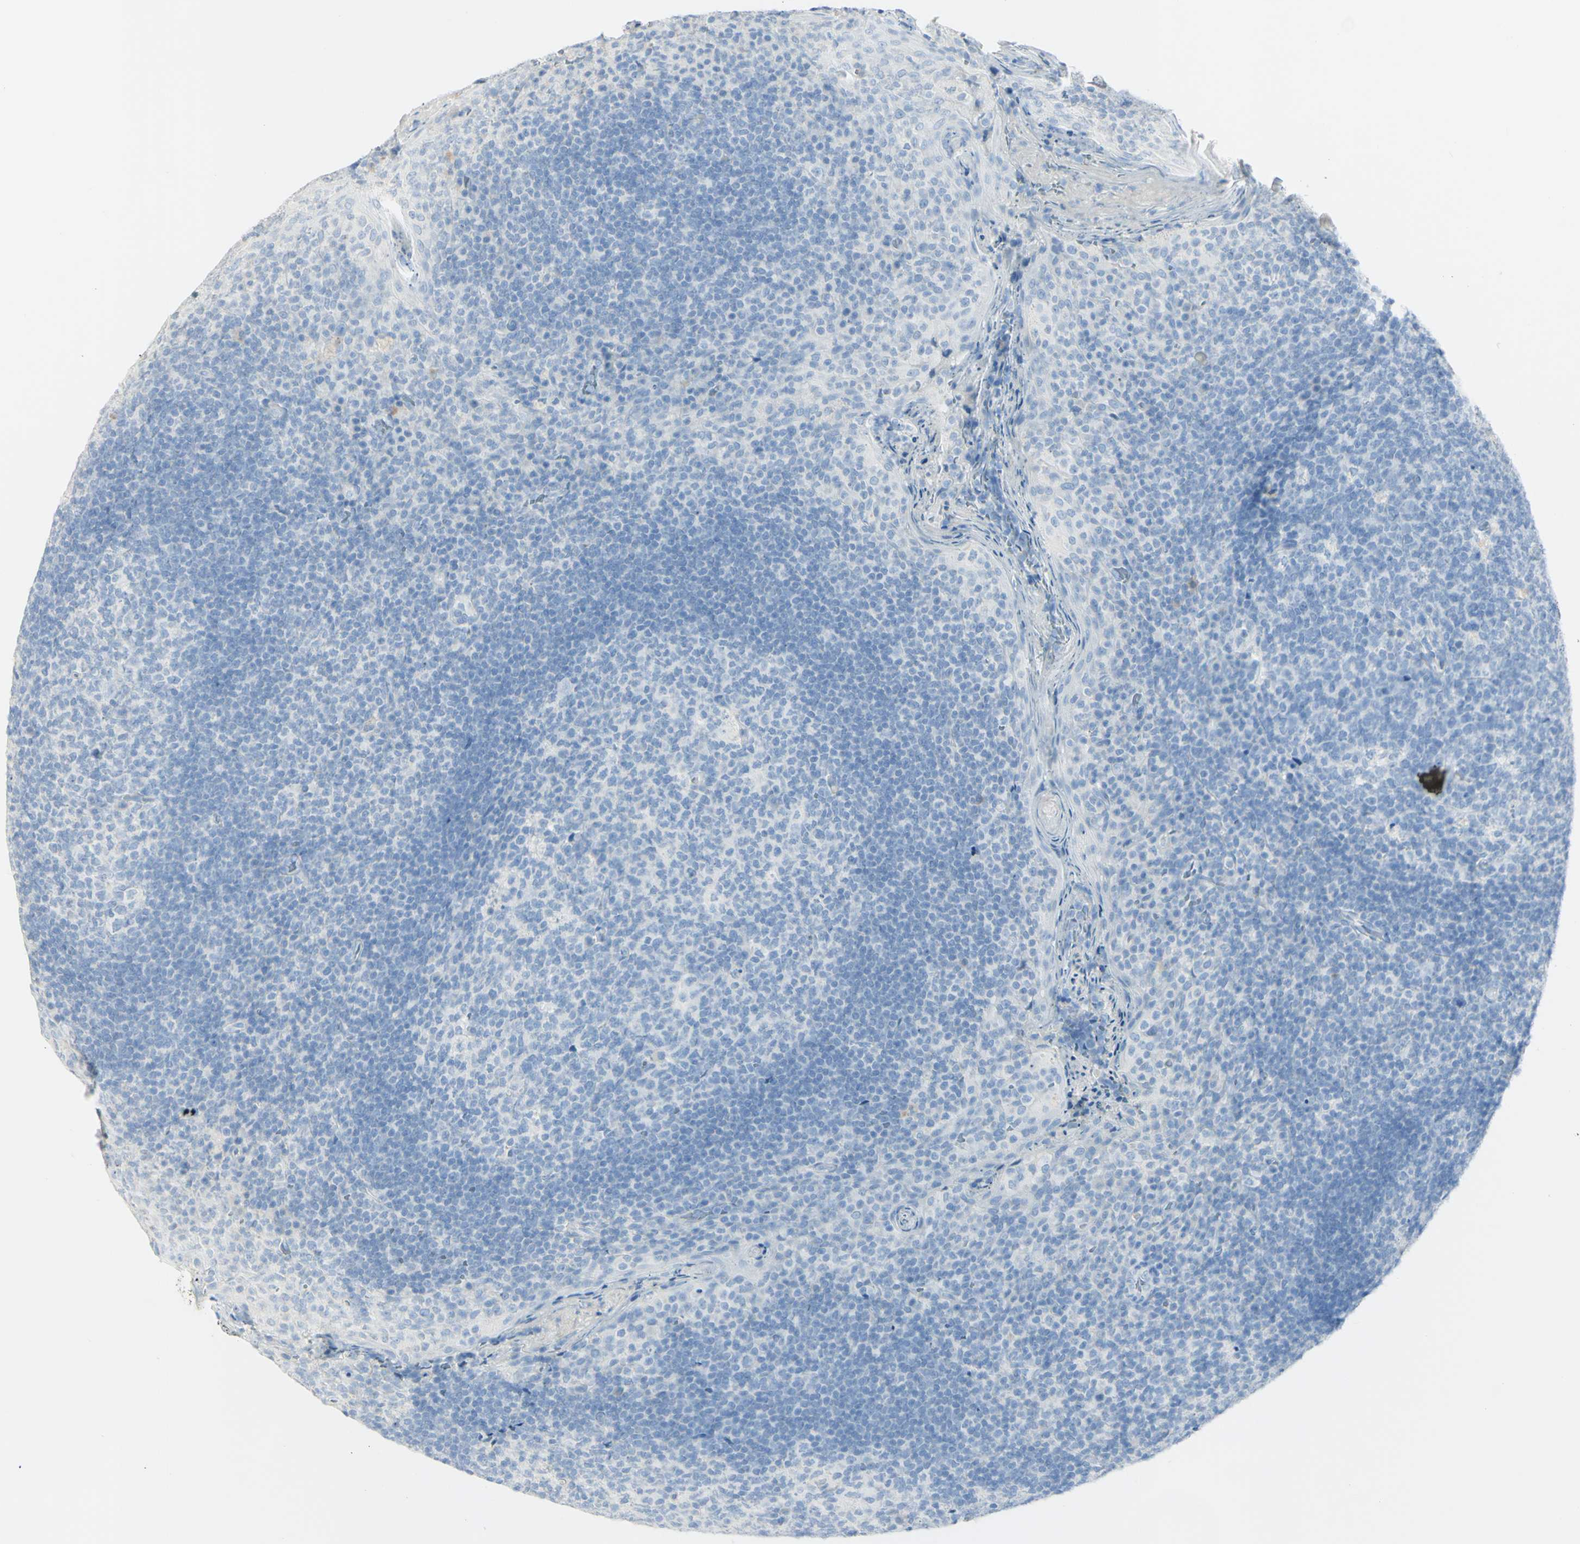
{"staining": {"intensity": "negative", "quantity": "none", "location": "none"}, "tissue": "tonsil", "cell_type": "Germinal center cells", "image_type": "normal", "snomed": [{"axis": "morphology", "description": "Normal tissue, NOS"}, {"axis": "topography", "description": "Tonsil"}], "caption": "High power microscopy micrograph of an immunohistochemistry micrograph of unremarkable tonsil, revealing no significant expression in germinal center cells. (Stains: DAB (3,3'-diaminobenzidine) immunohistochemistry (IHC) with hematoxylin counter stain, Microscopy: brightfield microscopy at high magnification).", "gene": "LETM1", "patient": {"sex": "male", "age": 17}}